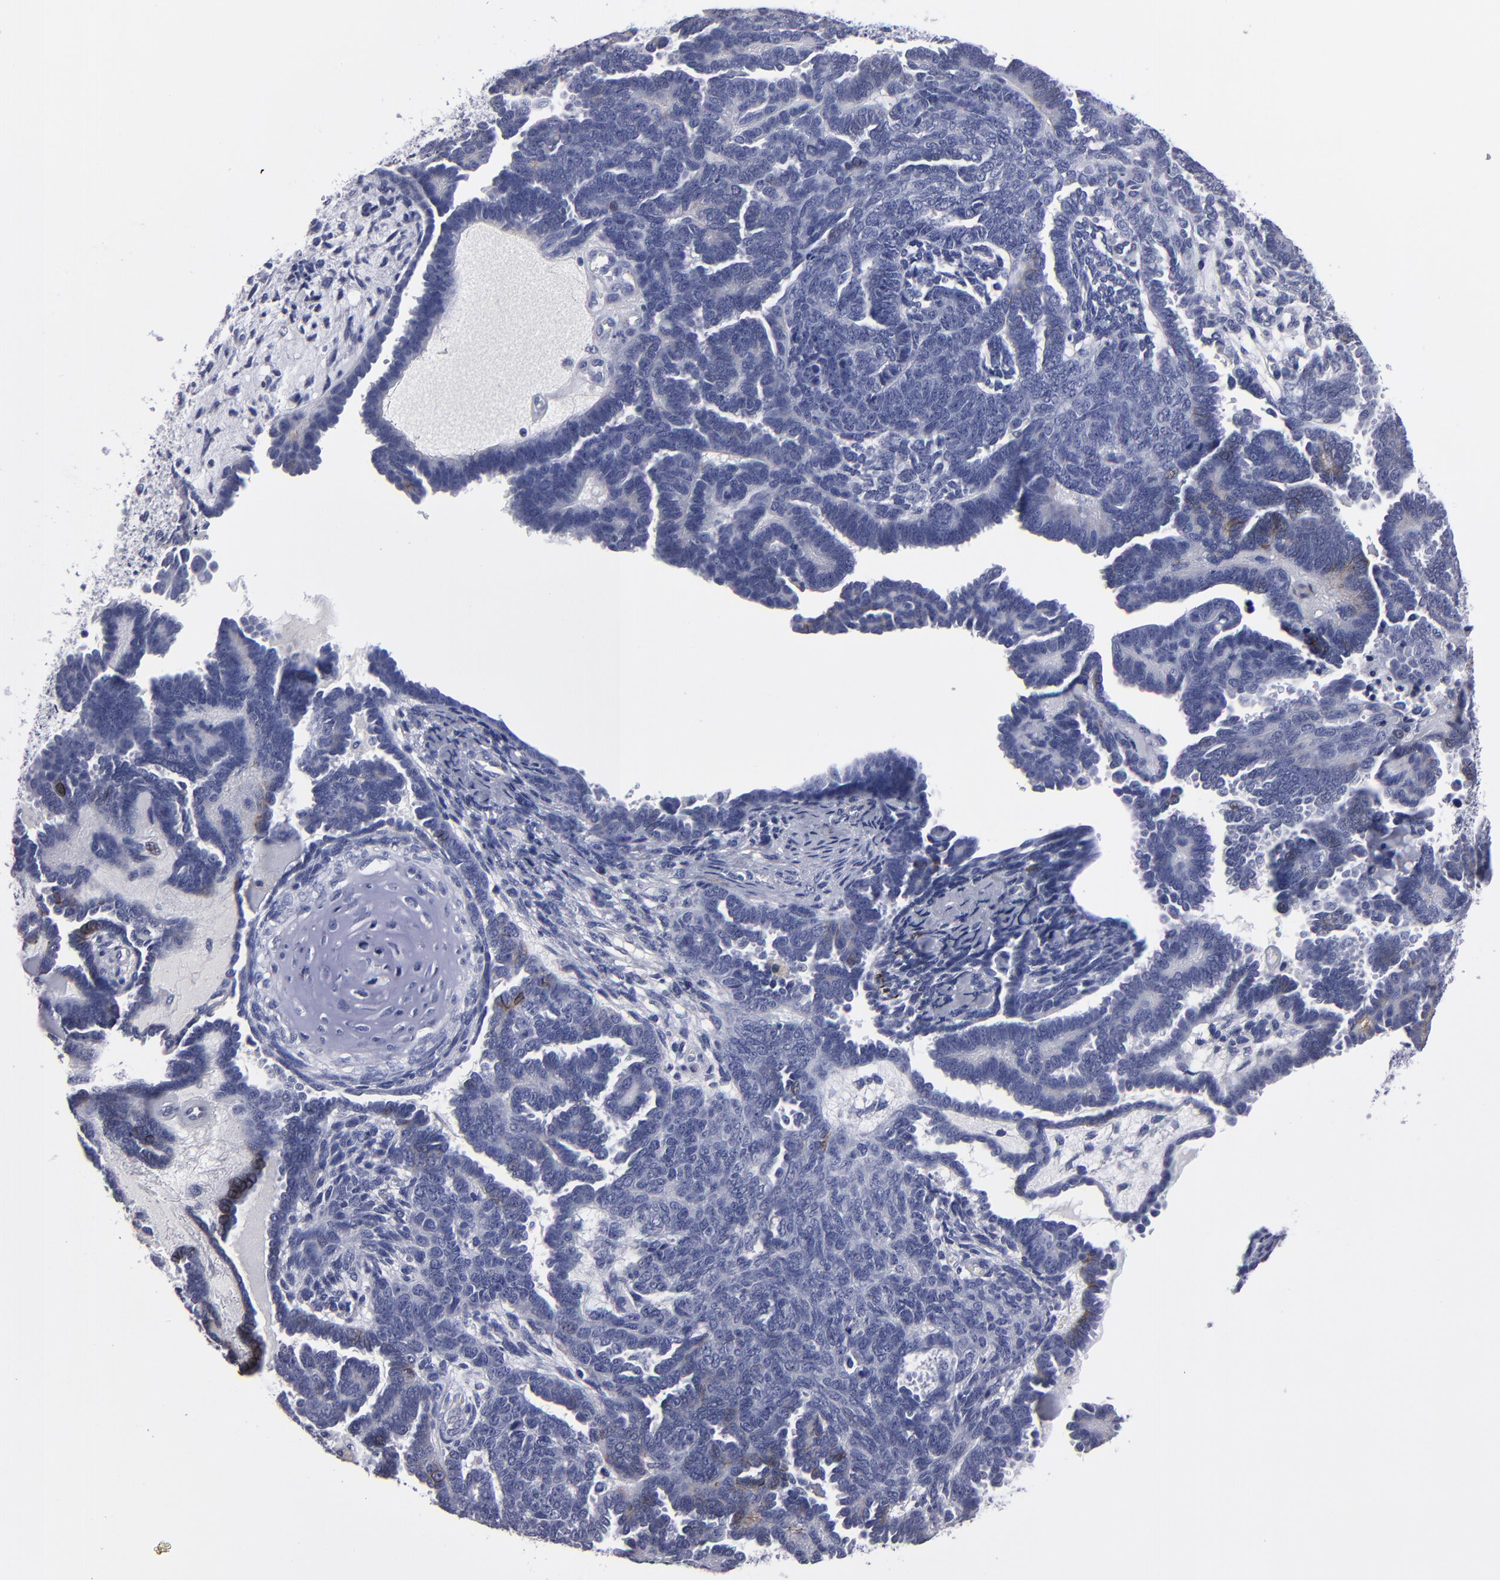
{"staining": {"intensity": "negative", "quantity": "none", "location": "none"}, "tissue": "endometrial cancer", "cell_type": "Tumor cells", "image_type": "cancer", "snomed": [{"axis": "morphology", "description": "Neoplasm, malignant, NOS"}, {"axis": "topography", "description": "Endometrium"}], "caption": "IHC of malignant neoplasm (endometrial) shows no positivity in tumor cells.", "gene": "CADM3", "patient": {"sex": "female", "age": 74}}